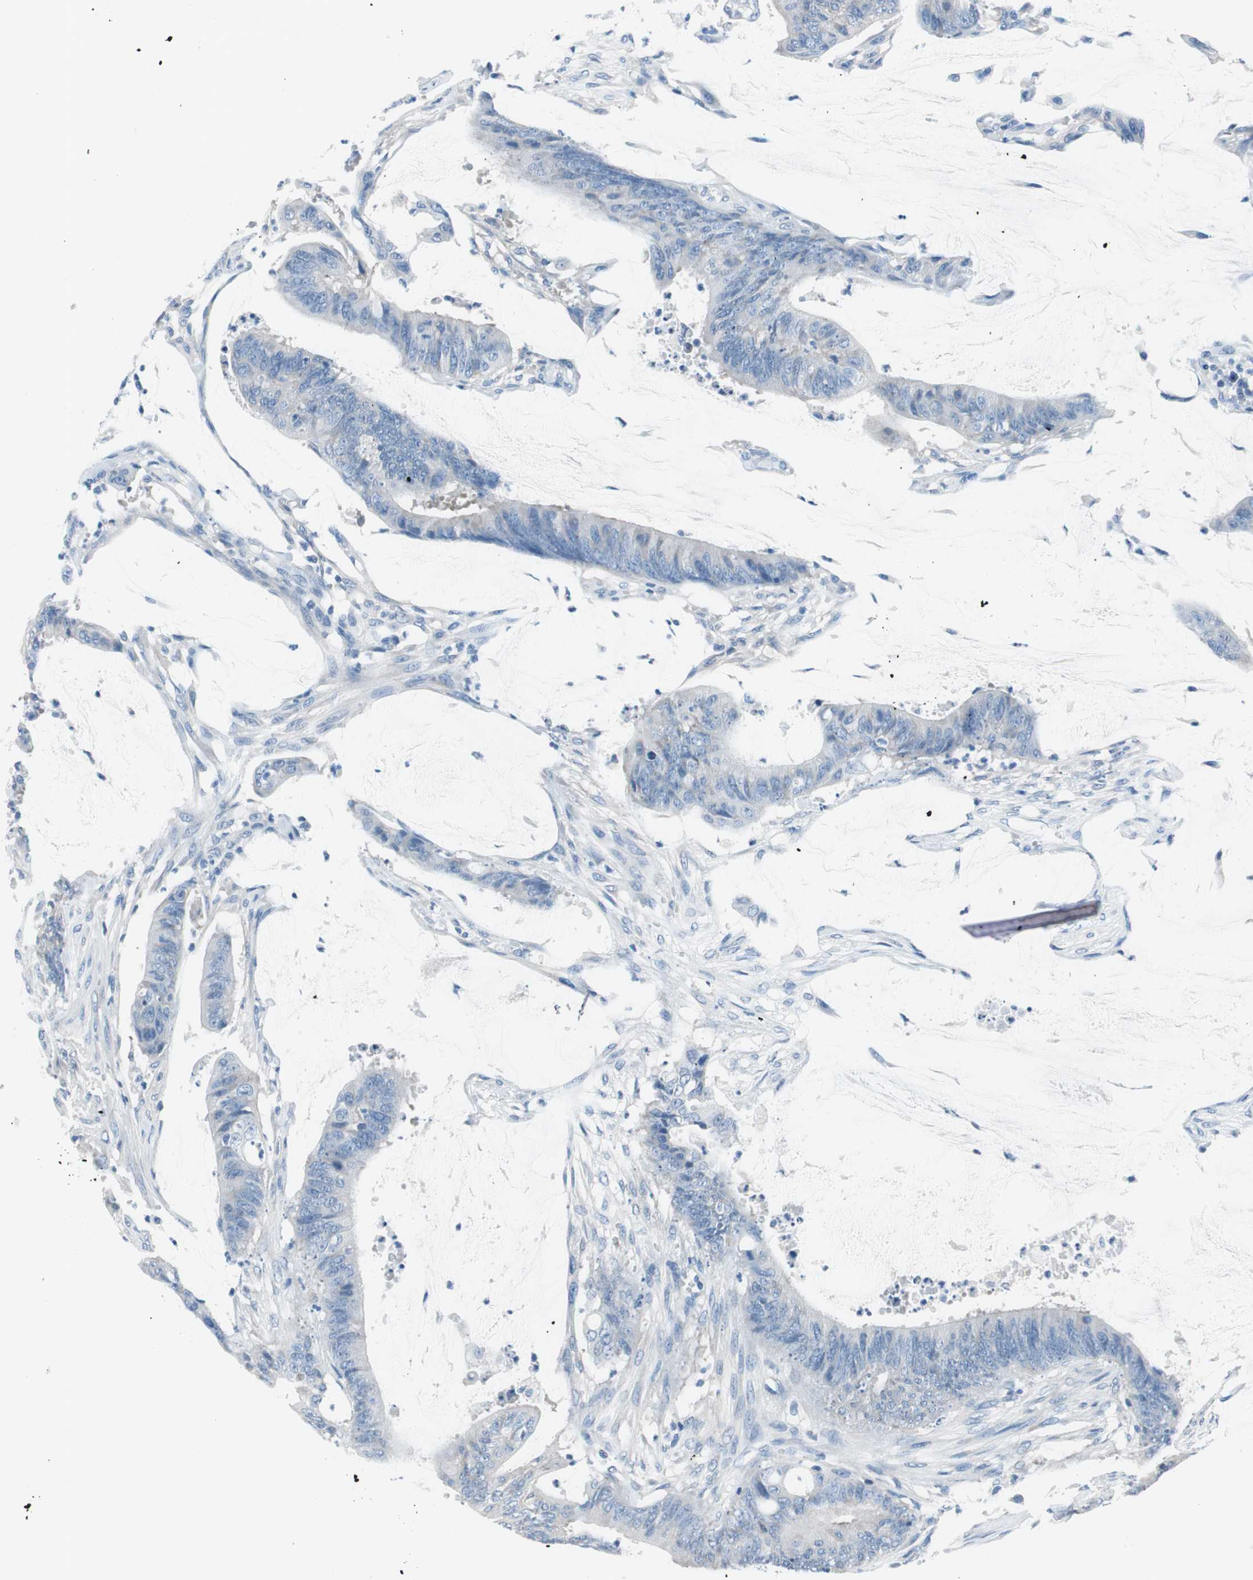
{"staining": {"intensity": "negative", "quantity": "none", "location": "none"}, "tissue": "colorectal cancer", "cell_type": "Tumor cells", "image_type": "cancer", "snomed": [{"axis": "morphology", "description": "Adenocarcinoma, NOS"}, {"axis": "topography", "description": "Rectum"}], "caption": "Immunohistochemistry (IHC) of human adenocarcinoma (colorectal) reveals no staining in tumor cells.", "gene": "EVA1A", "patient": {"sex": "female", "age": 66}}